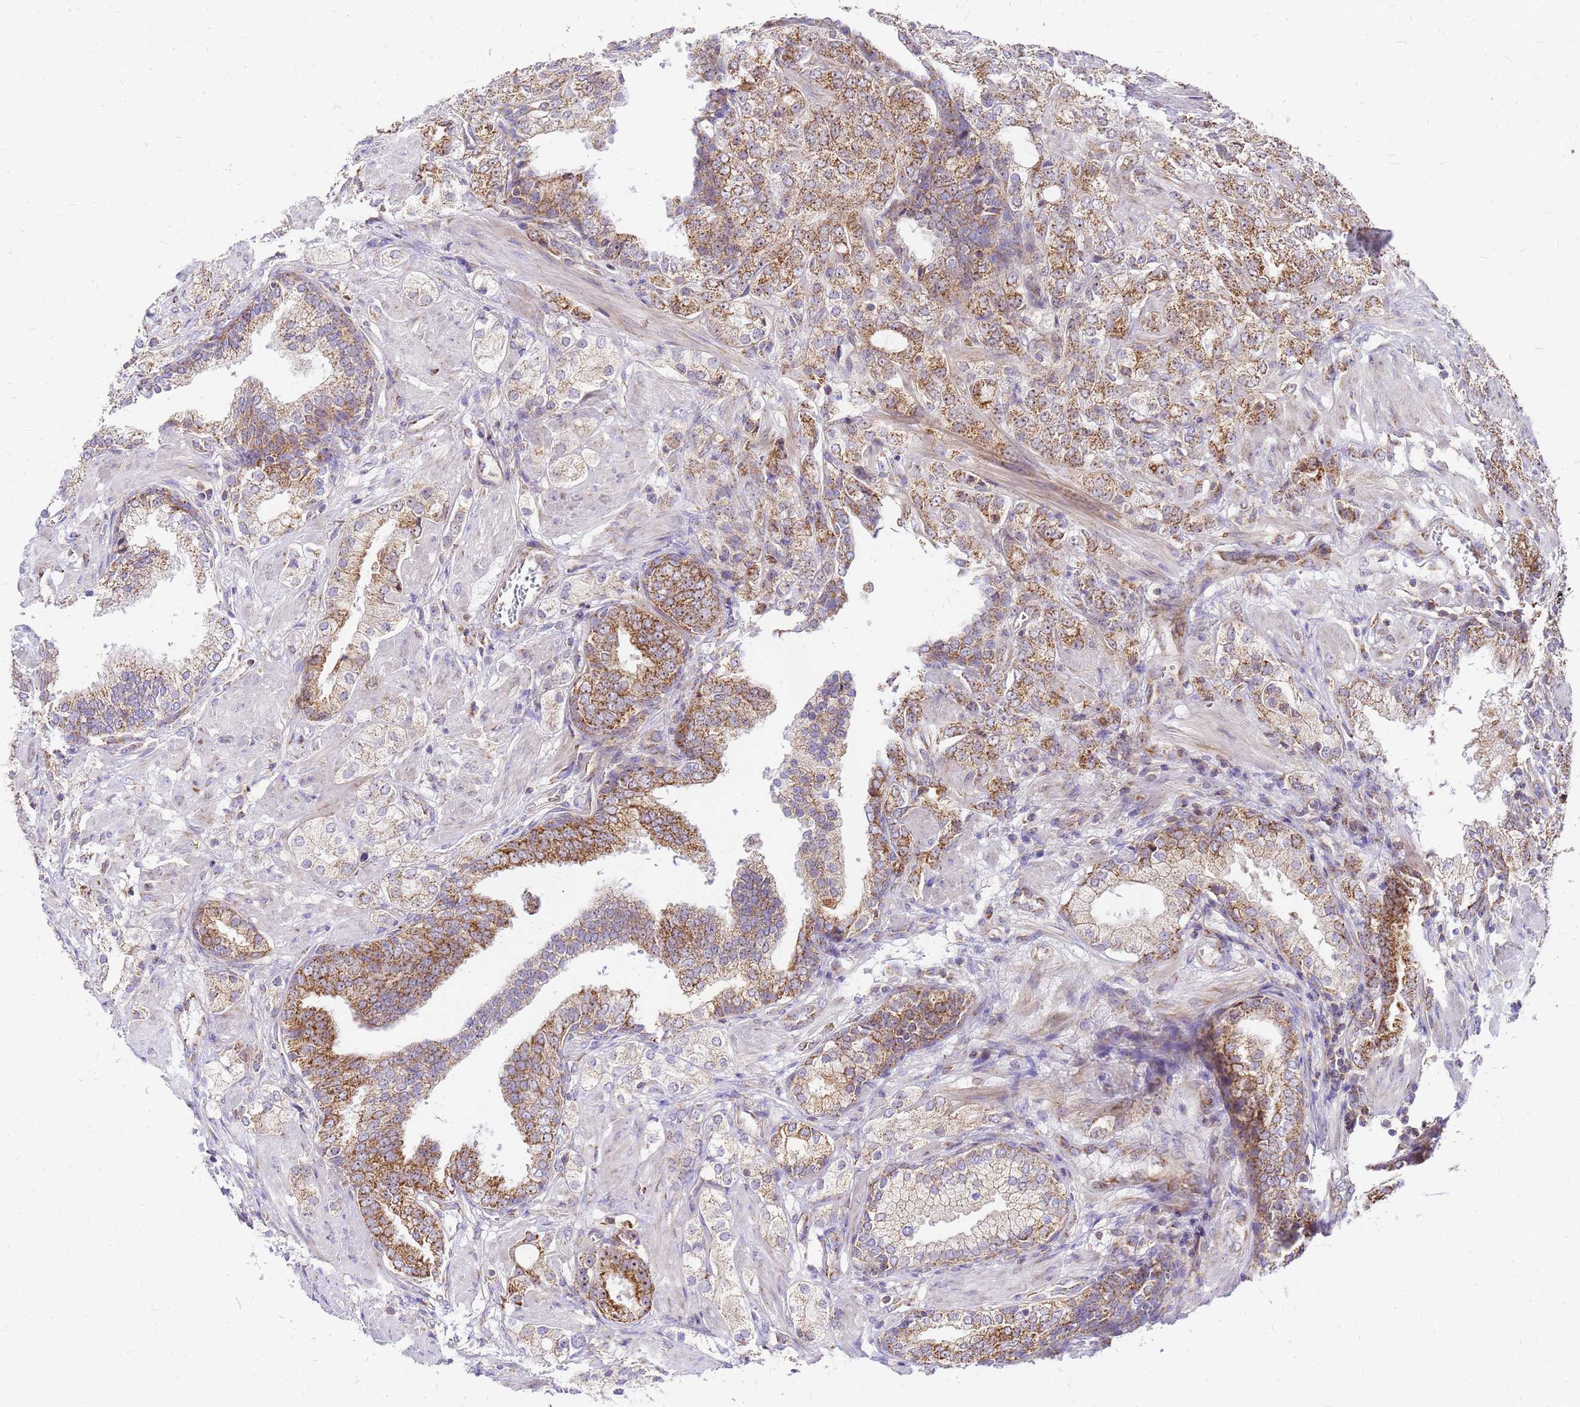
{"staining": {"intensity": "moderate", "quantity": ">75%", "location": "cytoplasmic/membranous"}, "tissue": "prostate cancer", "cell_type": "Tumor cells", "image_type": "cancer", "snomed": [{"axis": "morphology", "description": "Adenocarcinoma, High grade"}, {"axis": "topography", "description": "Prostate"}], "caption": "A micrograph of human prostate adenocarcinoma (high-grade) stained for a protein exhibits moderate cytoplasmic/membranous brown staining in tumor cells. Immunohistochemistry stains the protein of interest in brown and the nuclei are stained blue.", "gene": "MRPS26", "patient": {"sex": "male", "age": 50}}